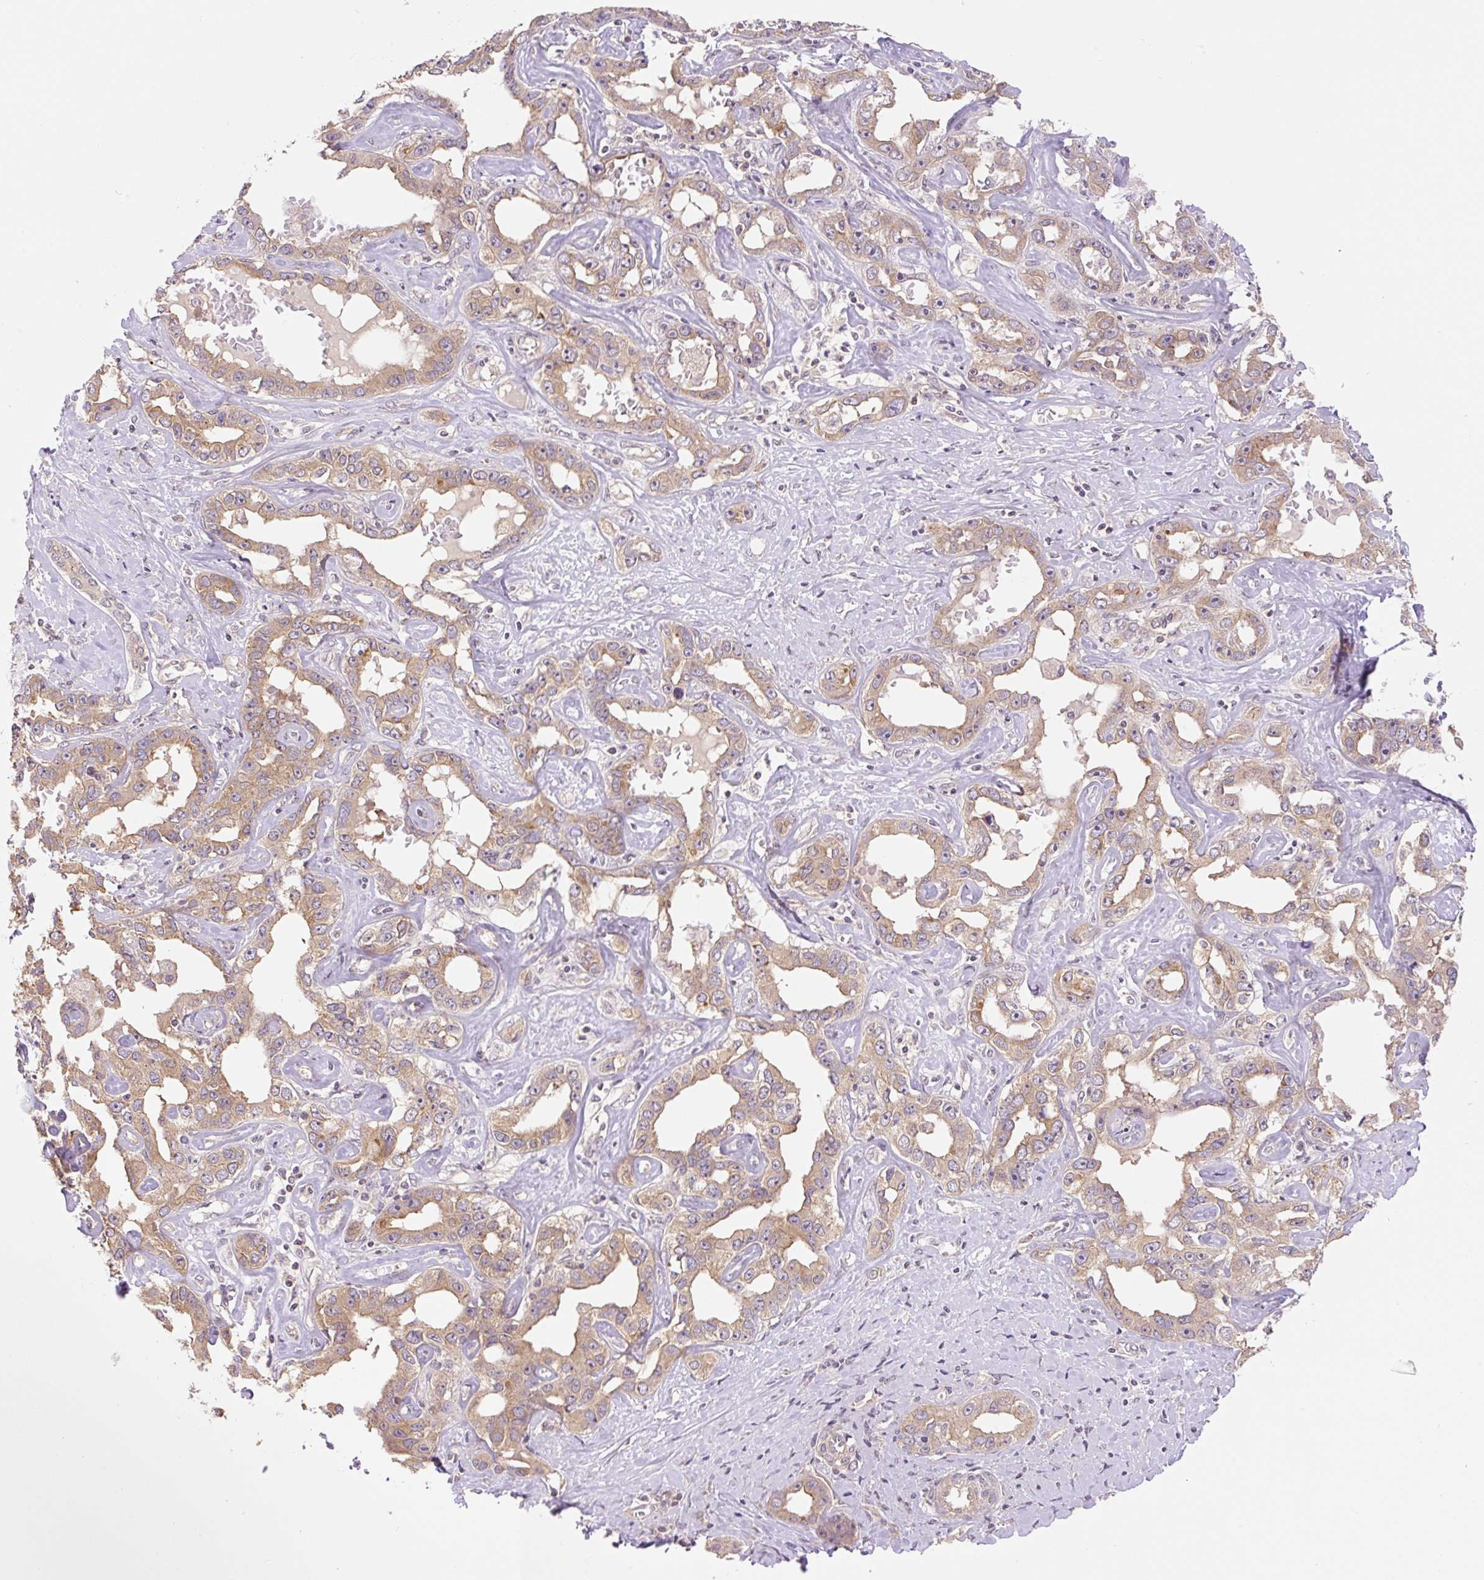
{"staining": {"intensity": "moderate", "quantity": ">75%", "location": "cytoplasmic/membranous"}, "tissue": "liver cancer", "cell_type": "Tumor cells", "image_type": "cancer", "snomed": [{"axis": "morphology", "description": "Cholangiocarcinoma"}, {"axis": "topography", "description": "Liver"}], "caption": "Tumor cells demonstrate moderate cytoplasmic/membranous positivity in about >75% of cells in liver cancer (cholangiocarcinoma). The protein is shown in brown color, while the nuclei are stained blue.", "gene": "COX8A", "patient": {"sex": "male", "age": 59}}